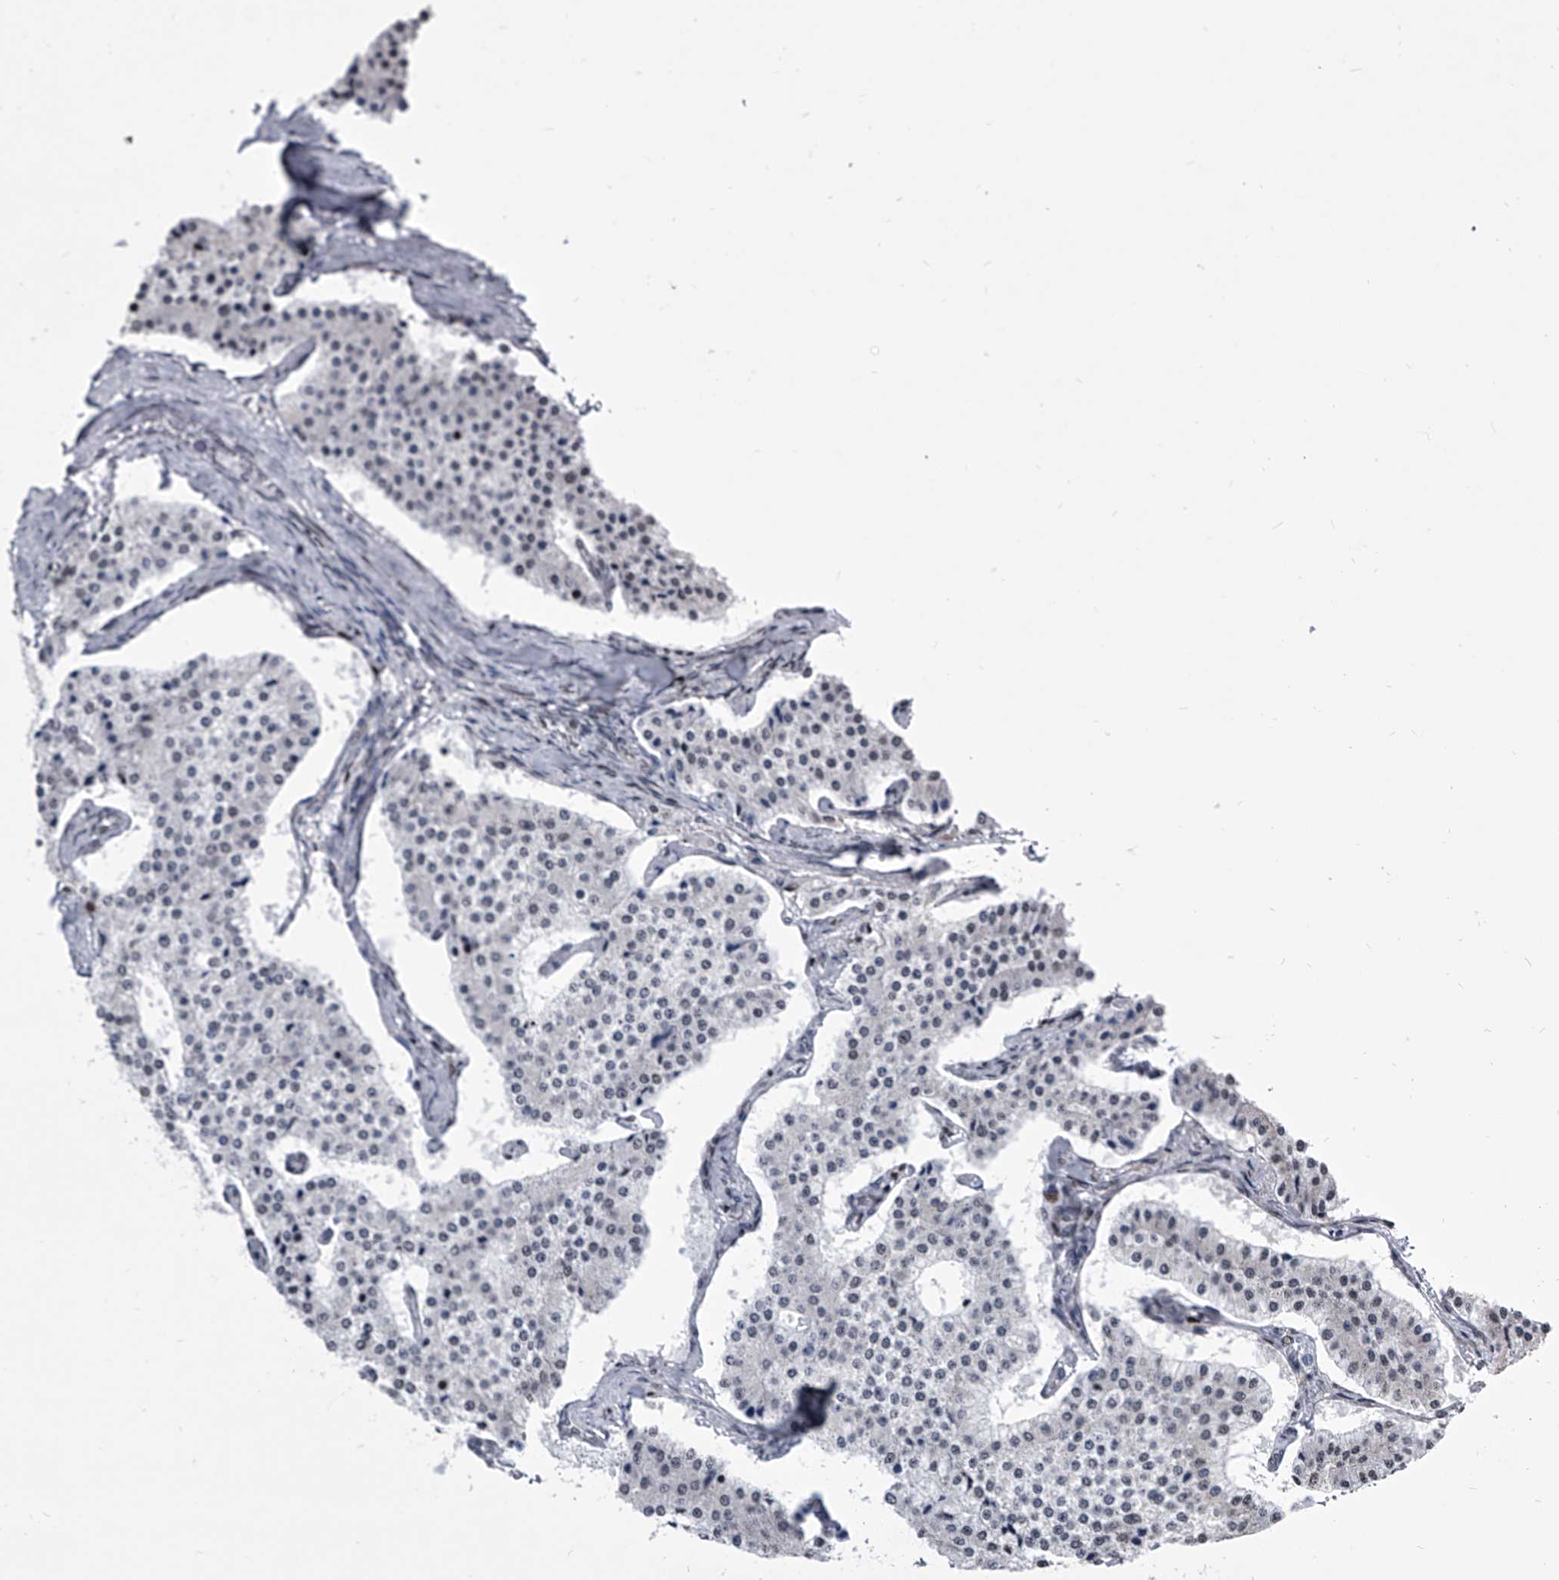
{"staining": {"intensity": "weak", "quantity": "<25%", "location": "nuclear"}, "tissue": "carcinoid", "cell_type": "Tumor cells", "image_type": "cancer", "snomed": [{"axis": "morphology", "description": "Carcinoid, malignant, NOS"}, {"axis": "topography", "description": "Colon"}], "caption": "A photomicrograph of human carcinoid is negative for staining in tumor cells. The staining was performed using DAB to visualize the protein expression in brown, while the nuclei were stained in blue with hematoxylin (Magnification: 20x).", "gene": "CMTR1", "patient": {"sex": "female", "age": 52}}